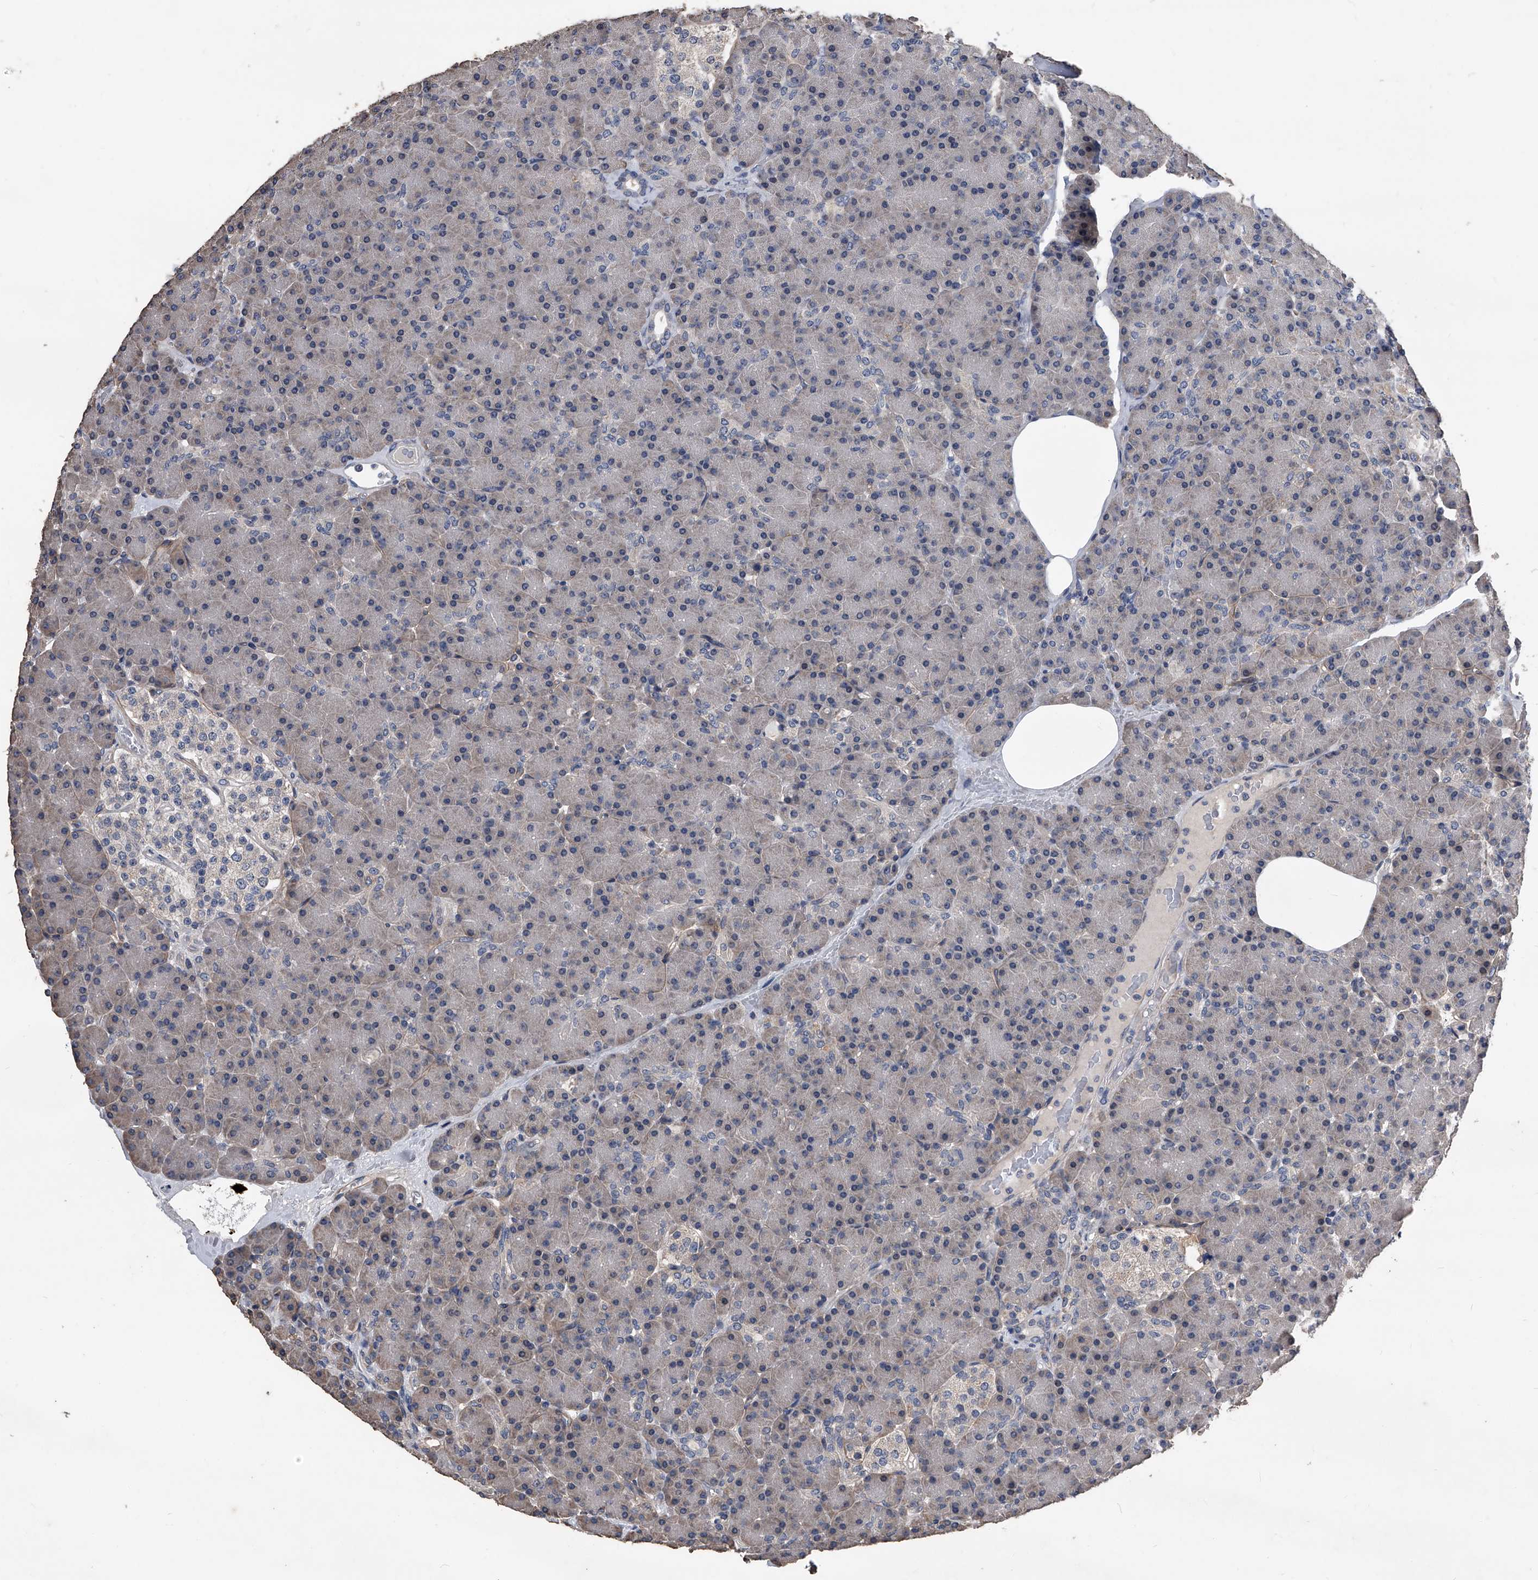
{"staining": {"intensity": "weak", "quantity": "25%-75%", "location": "cytoplasmic/membranous"}, "tissue": "pancreas", "cell_type": "Exocrine glandular cells", "image_type": "normal", "snomed": [{"axis": "morphology", "description": "Normal tissue, NOS"}, {"axis": "topography", "description": "Pancreas"}], "caption": "Benign pancreas exhibits weak cytoplasmic/membranous expression in approximately 25%-75% of exocrine glandular cells, visualized by immunohistochemistry.", "gene": "PHACTR1", "patient": {"sex": "female", "age": 43}}